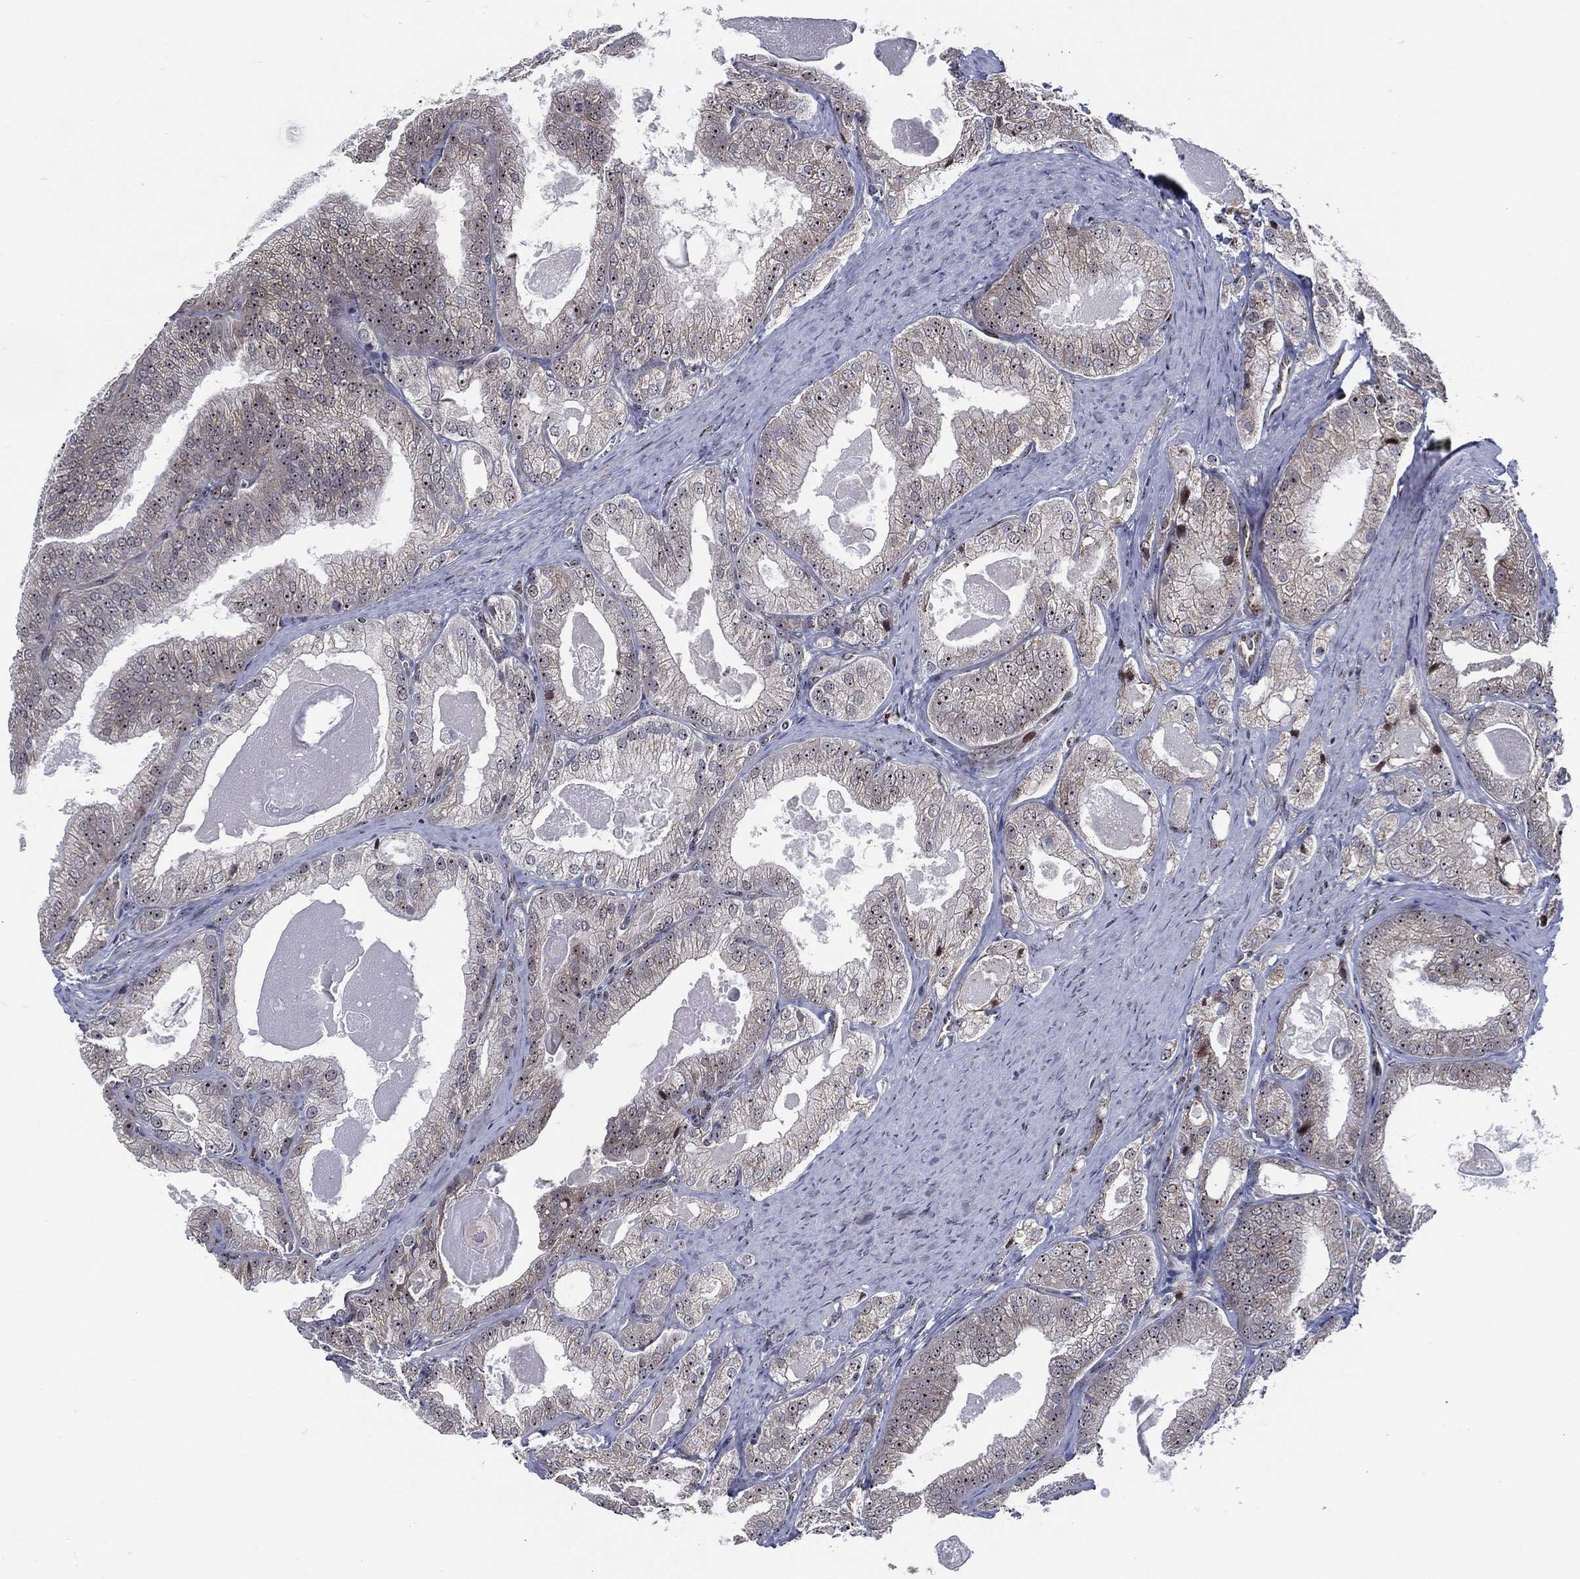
{"staining": {"intensity": "negative", "quantity": "none", "location": "none"}, "tissue": "prostate cancer", "cell_type": "Tumor cells", "image_type": "cancer", "snomed": [{"axis": "morphology", "description": "Adenocarcinoma, NOS"}, {"axis": "morphology", "description": "Adenocarcinoma, High grade"}, {"axis": "topography", "description": "Prostate"}], "caption": "Image shows no significant protein expression in tumor cells of adenocarcinoma (prostate). (DAB immunohistochemistry (IHC), high magnification).", "gene": "VHL", "patient": {"sex": "male", "age": 70}}